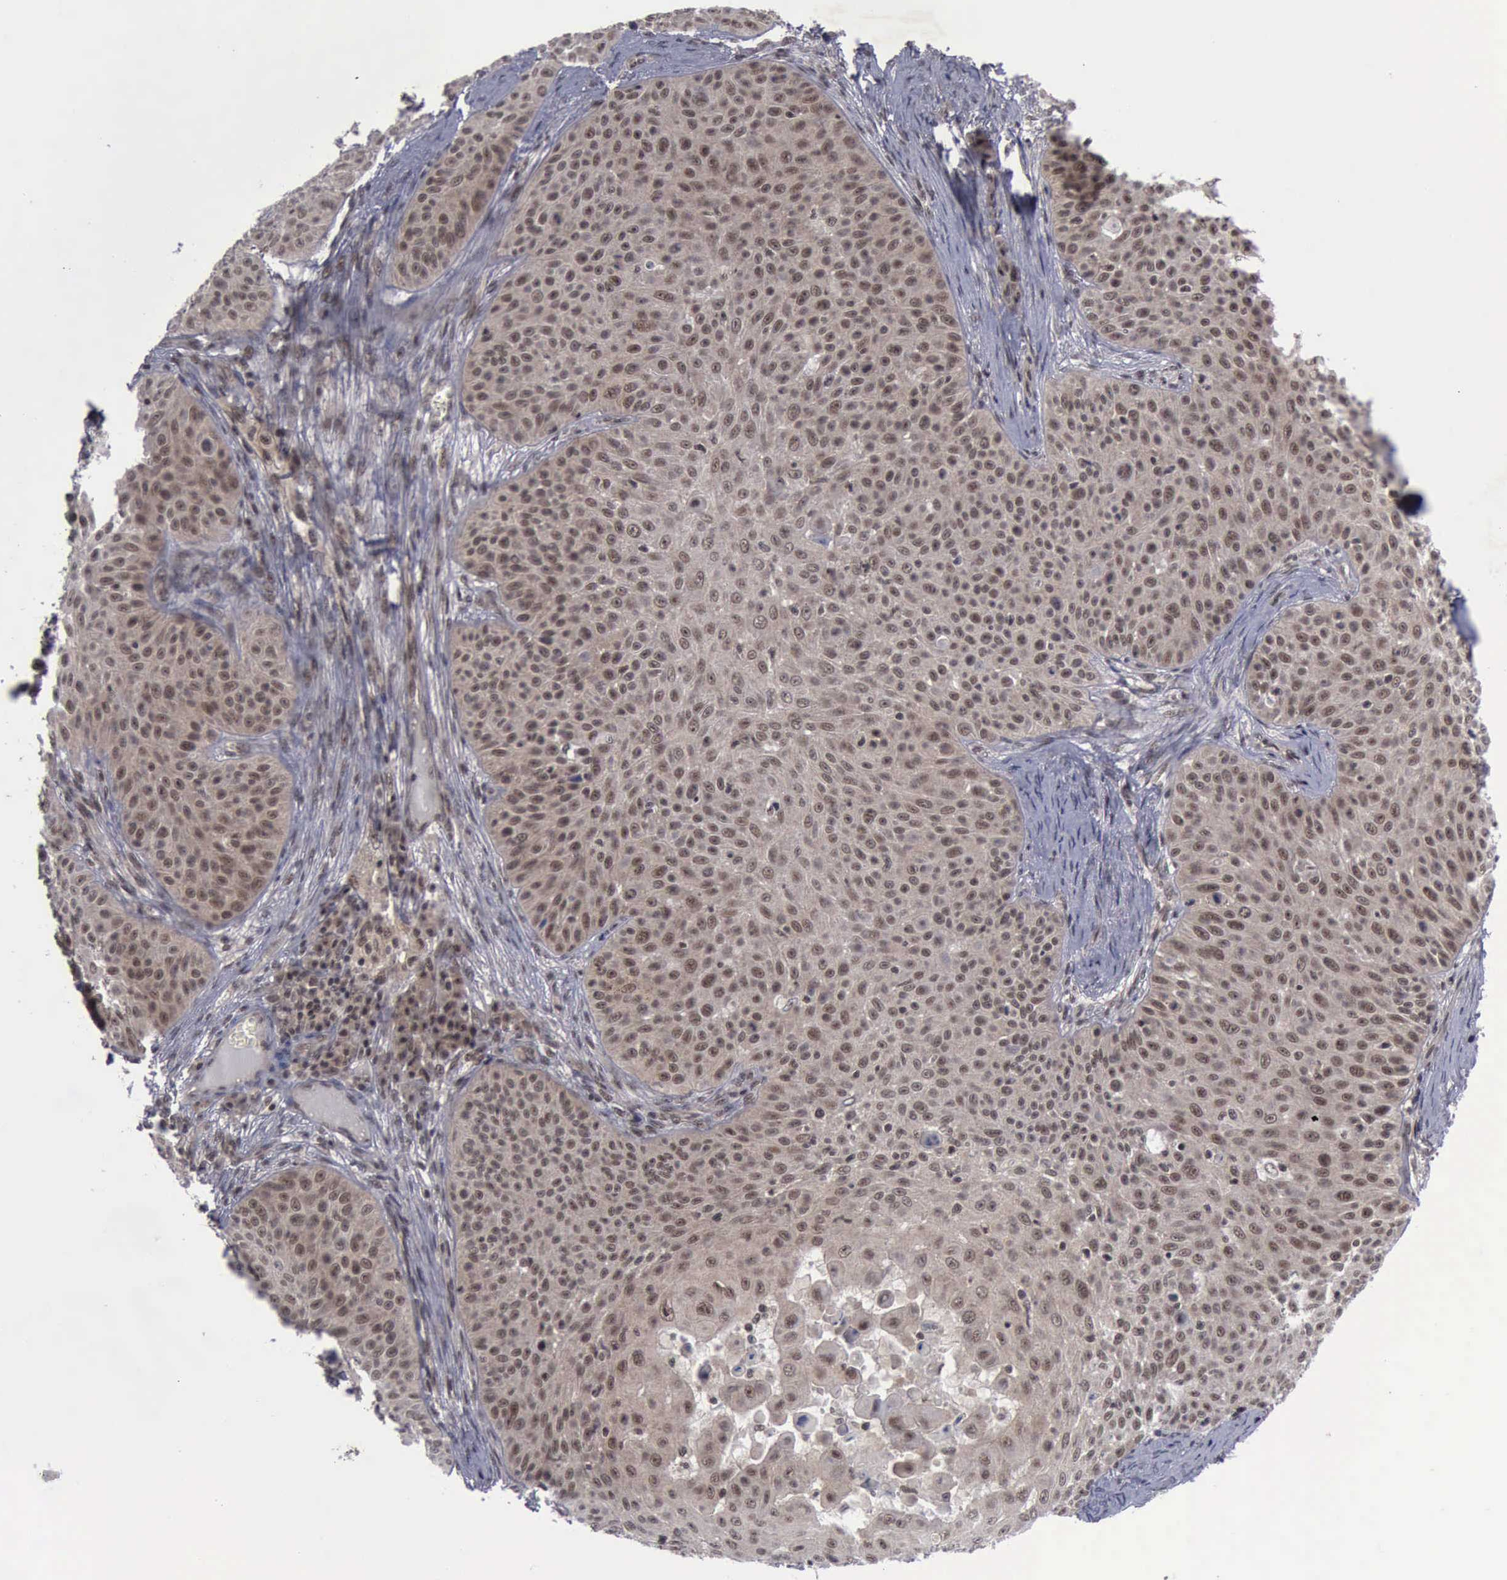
{"staining": {"intensity": "moderate", "quantity": ">75%", "location": "cytoplasmic/membranous,nuclear"}, "tissue": "skin cancer", "cell_type": "Tumor cells", "image_type": "cancer", "snomed": [{"axis": "morphology", "description": "Squamous cell carcinoma, NOS"}, {"axis": "topography", "description": "Skin"}], "caption": "Brown immunohistochemical staining in squamous cell carcinoma (skin) demonstrates moderate cytoplasmic/membranous and nuclear staining in about >75% of tumor cells.", "gene": "ATM", "patient": {"sex": "male", "age": 82}}